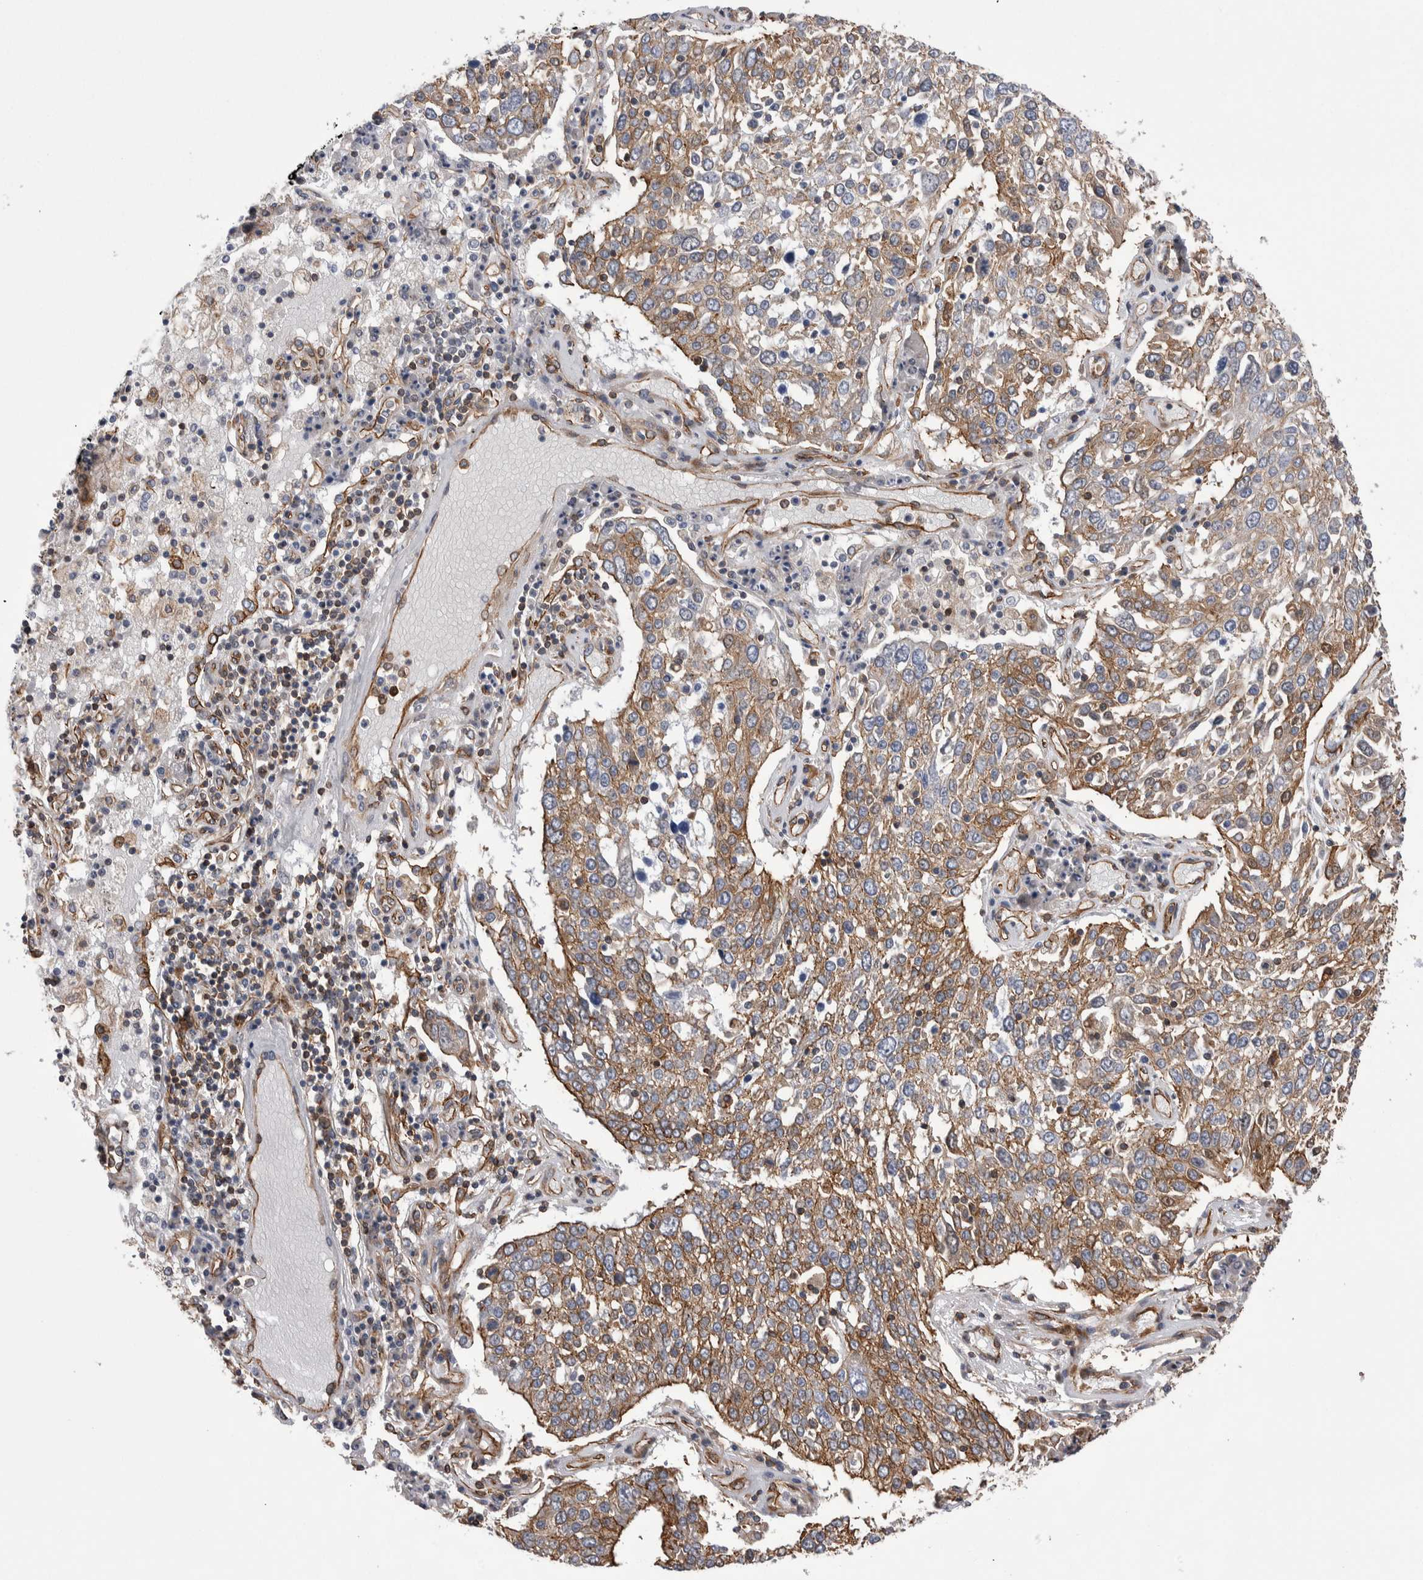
{"staining": {"intensity": "moderate", "quantity": ">75%", "location": "cytoplasmic/membranous"}, "tissue": "lung cancer", "cell_type": "Tumor cells", "image_type": "cancer", "snomed": [{"axis": "morphology", "description": "Squamous cell carcinoma, NOS"}, {"axis": "topography", "description": "Lung"}], "caption": "Lung cancer (squamous cell carcinoma) stained for a protein (brown) displays moderate cytoplasmic/membranous positive positivity in approximately >75% of tumor cells.", "gene": "KIF12", "patient": {"sex": "male", "age": 65}}